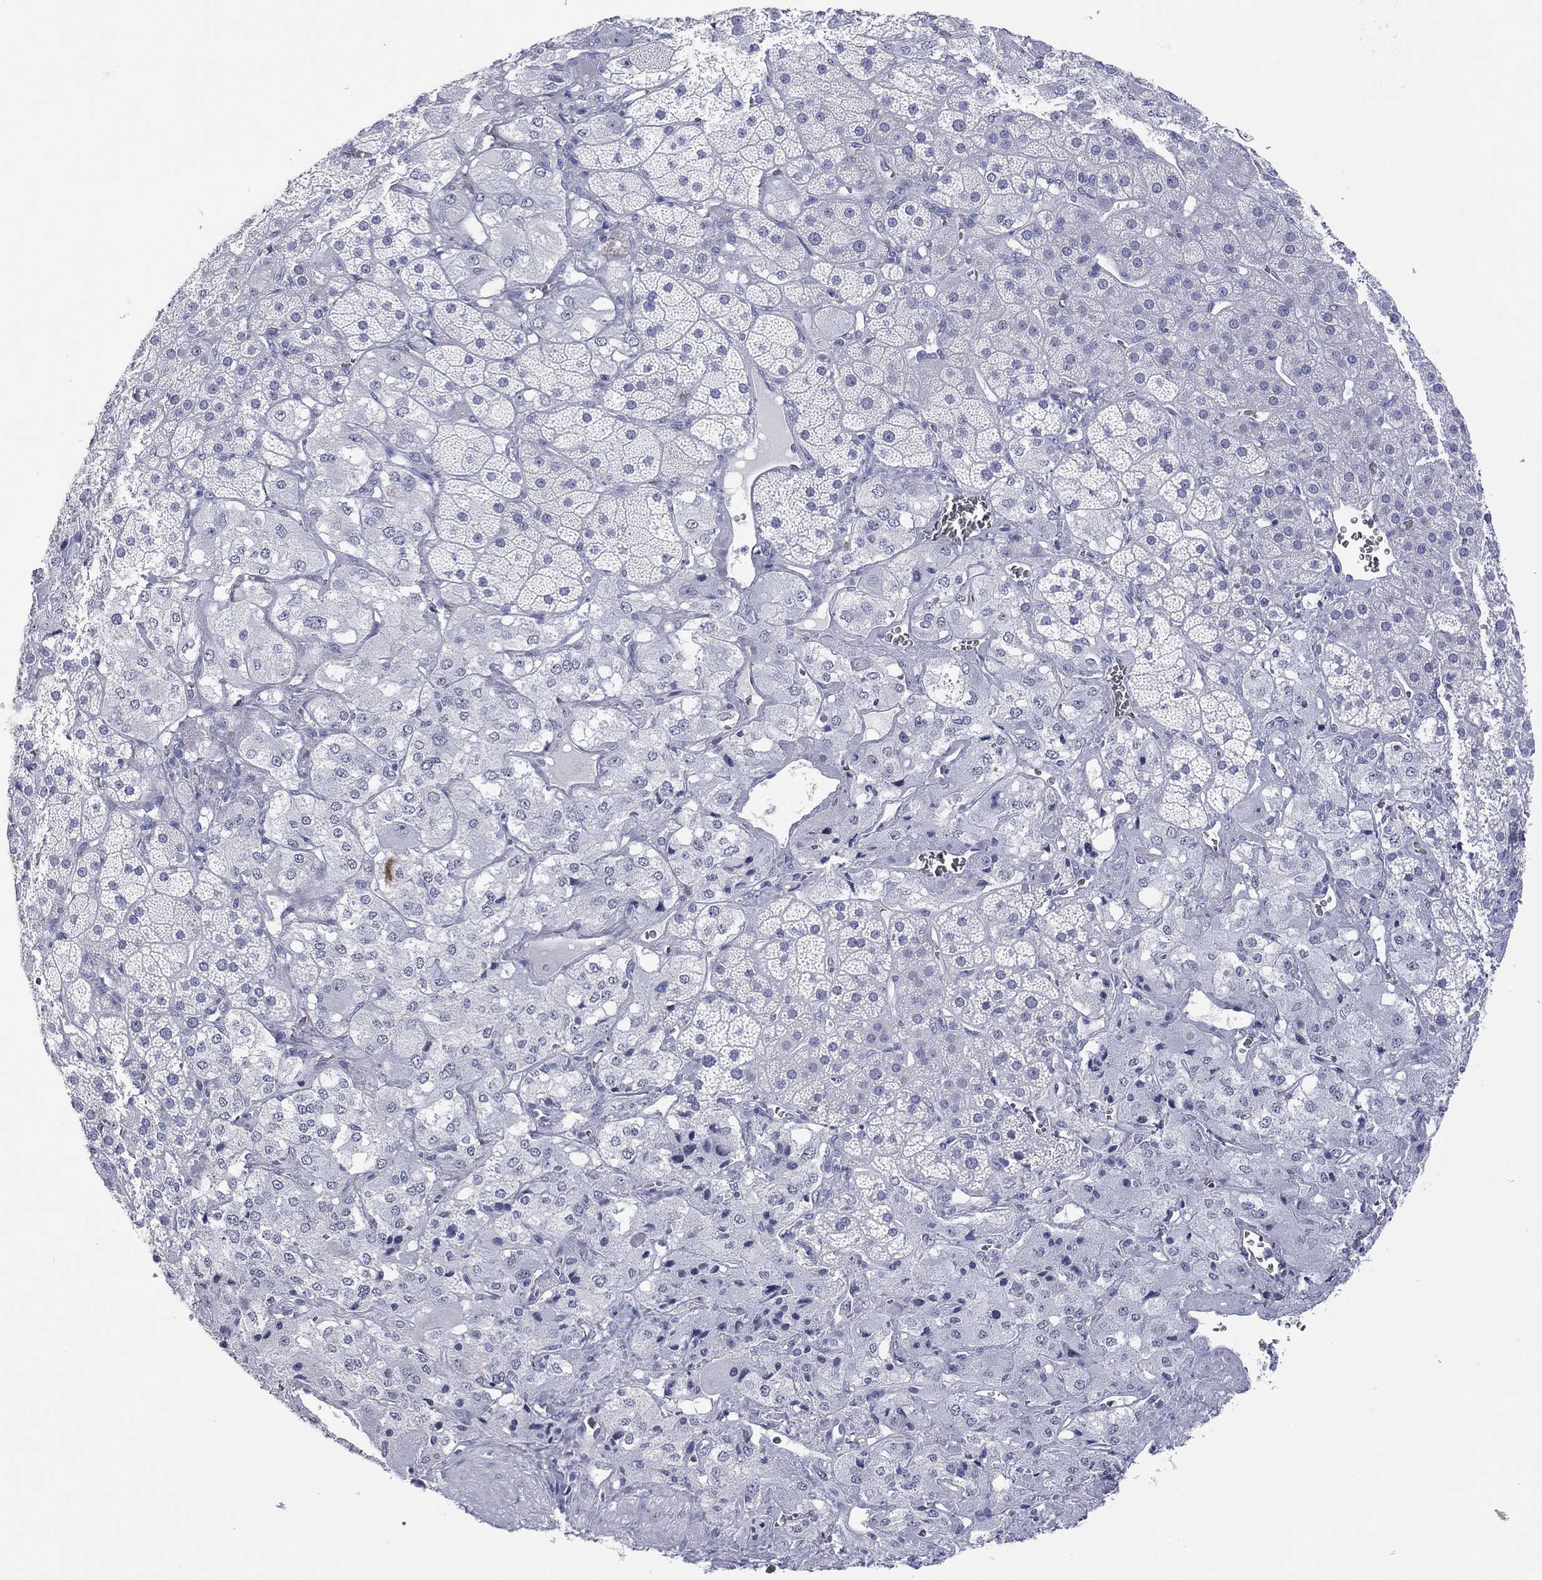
{"staining": {"intensity": "negative", "quantity": "none", "location": "none"}, "tissue": "adrenal gland", "cell_type": "Glandular cells", "image_type": "normal", "snomed": [{"axis": "morphology", "description": "Normal tissue, NOS"}, {"axis": "topography", "description": "Adrenal gland"}], "caption": "This is an IHC histopathology image of unremarkable human adrenal gland. There is no expression in glandular cells.", "gene": "UTF1", "patient": {"sex": "male", "age": 57}}